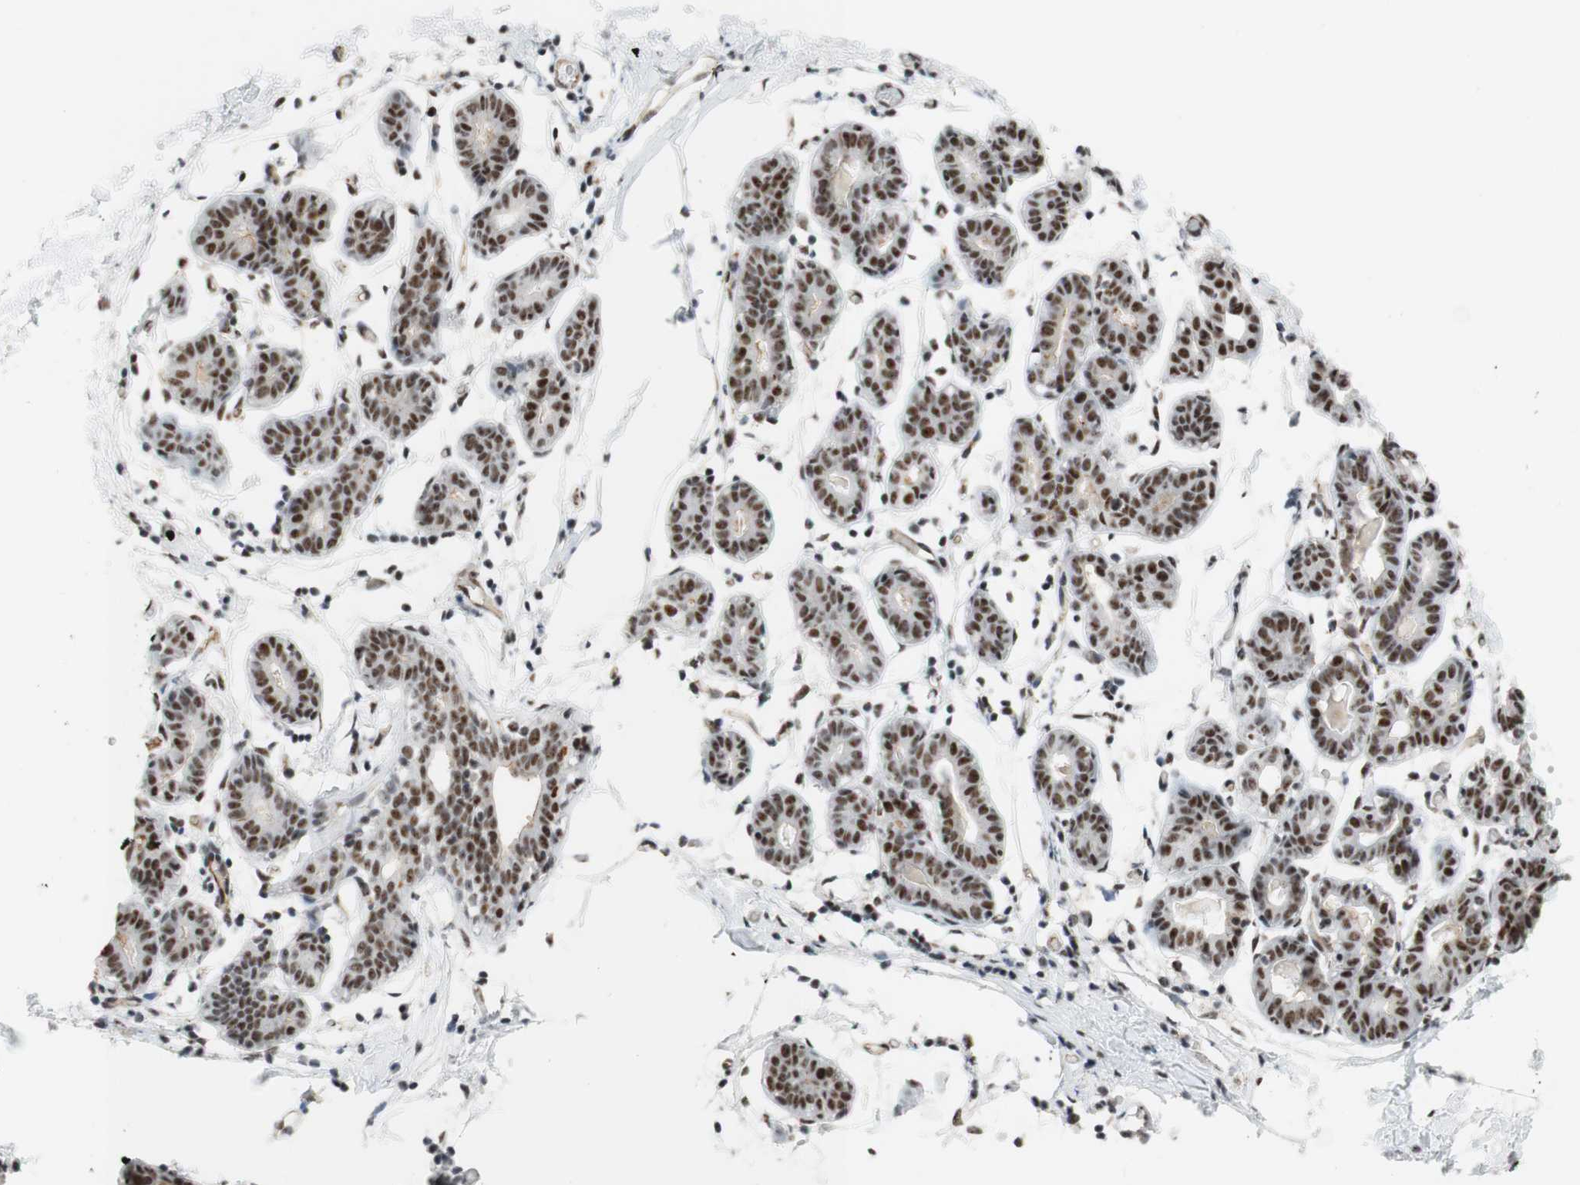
{"staining": {"intensity": "negative", "quantity": "none", "location": "none"}, "tissue": "breast", "cell_type": "Adipocytes", "image_type": "normal", "snomed": [{"axis": "morphology", "description": "Normal tissue, NOS"}, {"axis": "topography", "description": "Breast"}], "caption": "The image exhibits no significant staining in adipocytes of breast.", "gene": "SAP18", "patient": {"sex": "female", "age": 27}}